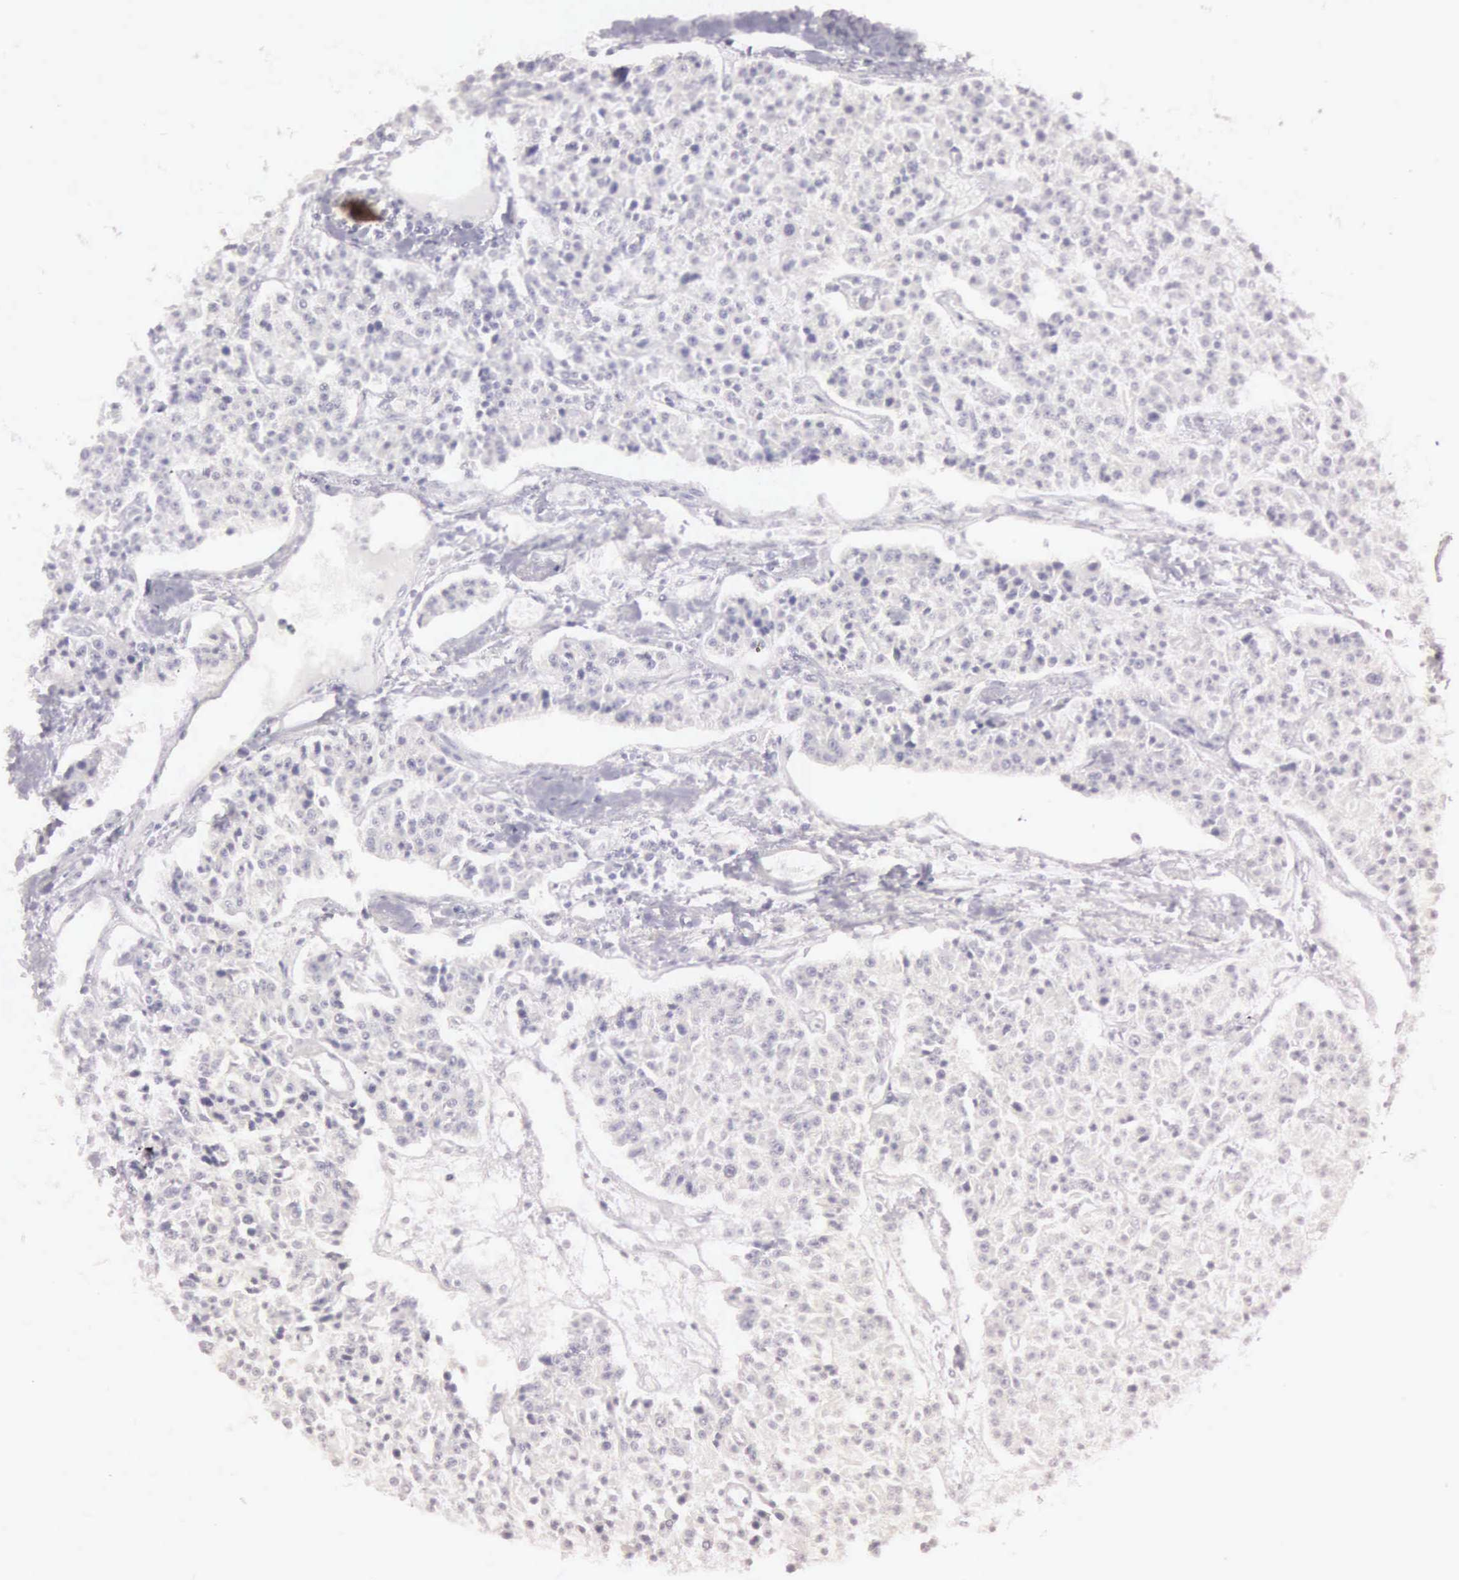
{"staining": {"intensity": "negative", "quantity": "none", "location": "none"}, "tissue": "carcinoid", "cell_type": "Tumor cells", "image_type": "cancer", "snomed": [{"axis": "morphology", "description": "Carcinoid, malignant, NOS"}, {"axis": "topography", "description": "Stomach"}], "caption": "Carcinoid was stained to show a protein in brown. There is no significant positivity in tumor cells.", "gene": "CEP170B", "patient": {"sex": "female", "age": 76}}